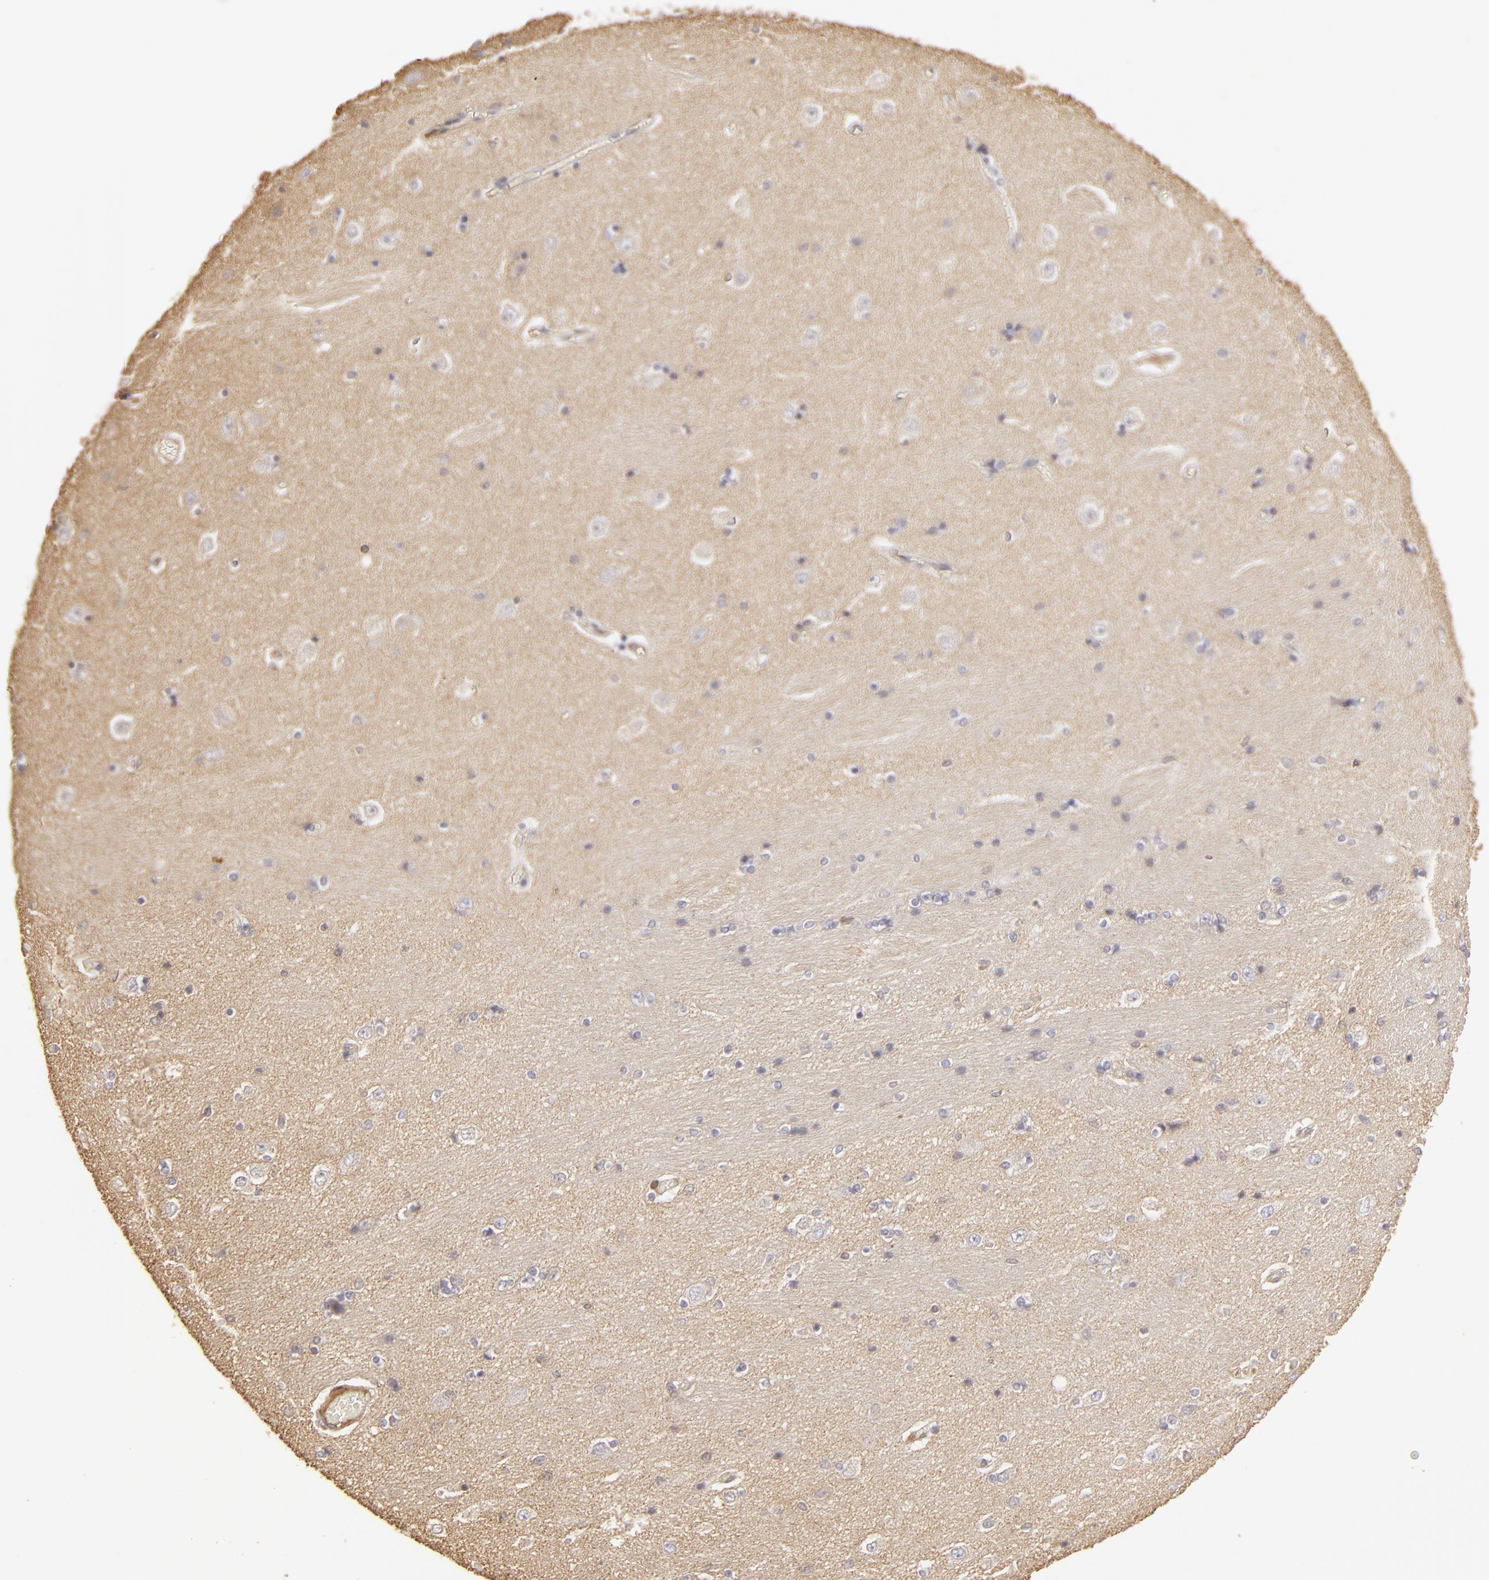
{"staining": {"intensity": "moderate", "quantity": ">75%", "location": "cytoplasmic/membranous"}, "tissue": "hippocampus", "cell_type": "Glial cells", "image_type": "normal", "snomed": [{"axis": "morphology", "description": "Normal tissue, NOS"}, {"axis": "topography", "description": "Hippocampus"}], "caption": "IHC micrograph of benign hippocampus: human hippocampus stained using immunohistochemistry (IHC) demonstrates medium levels of moderate protein expression localized specifically in the cytoplasmic/membranous of glial cells, appearing as a cytoplasmic/membranous brown color.", "gene": "ACTB", "patient": {"sex": "female", "age": 54}}